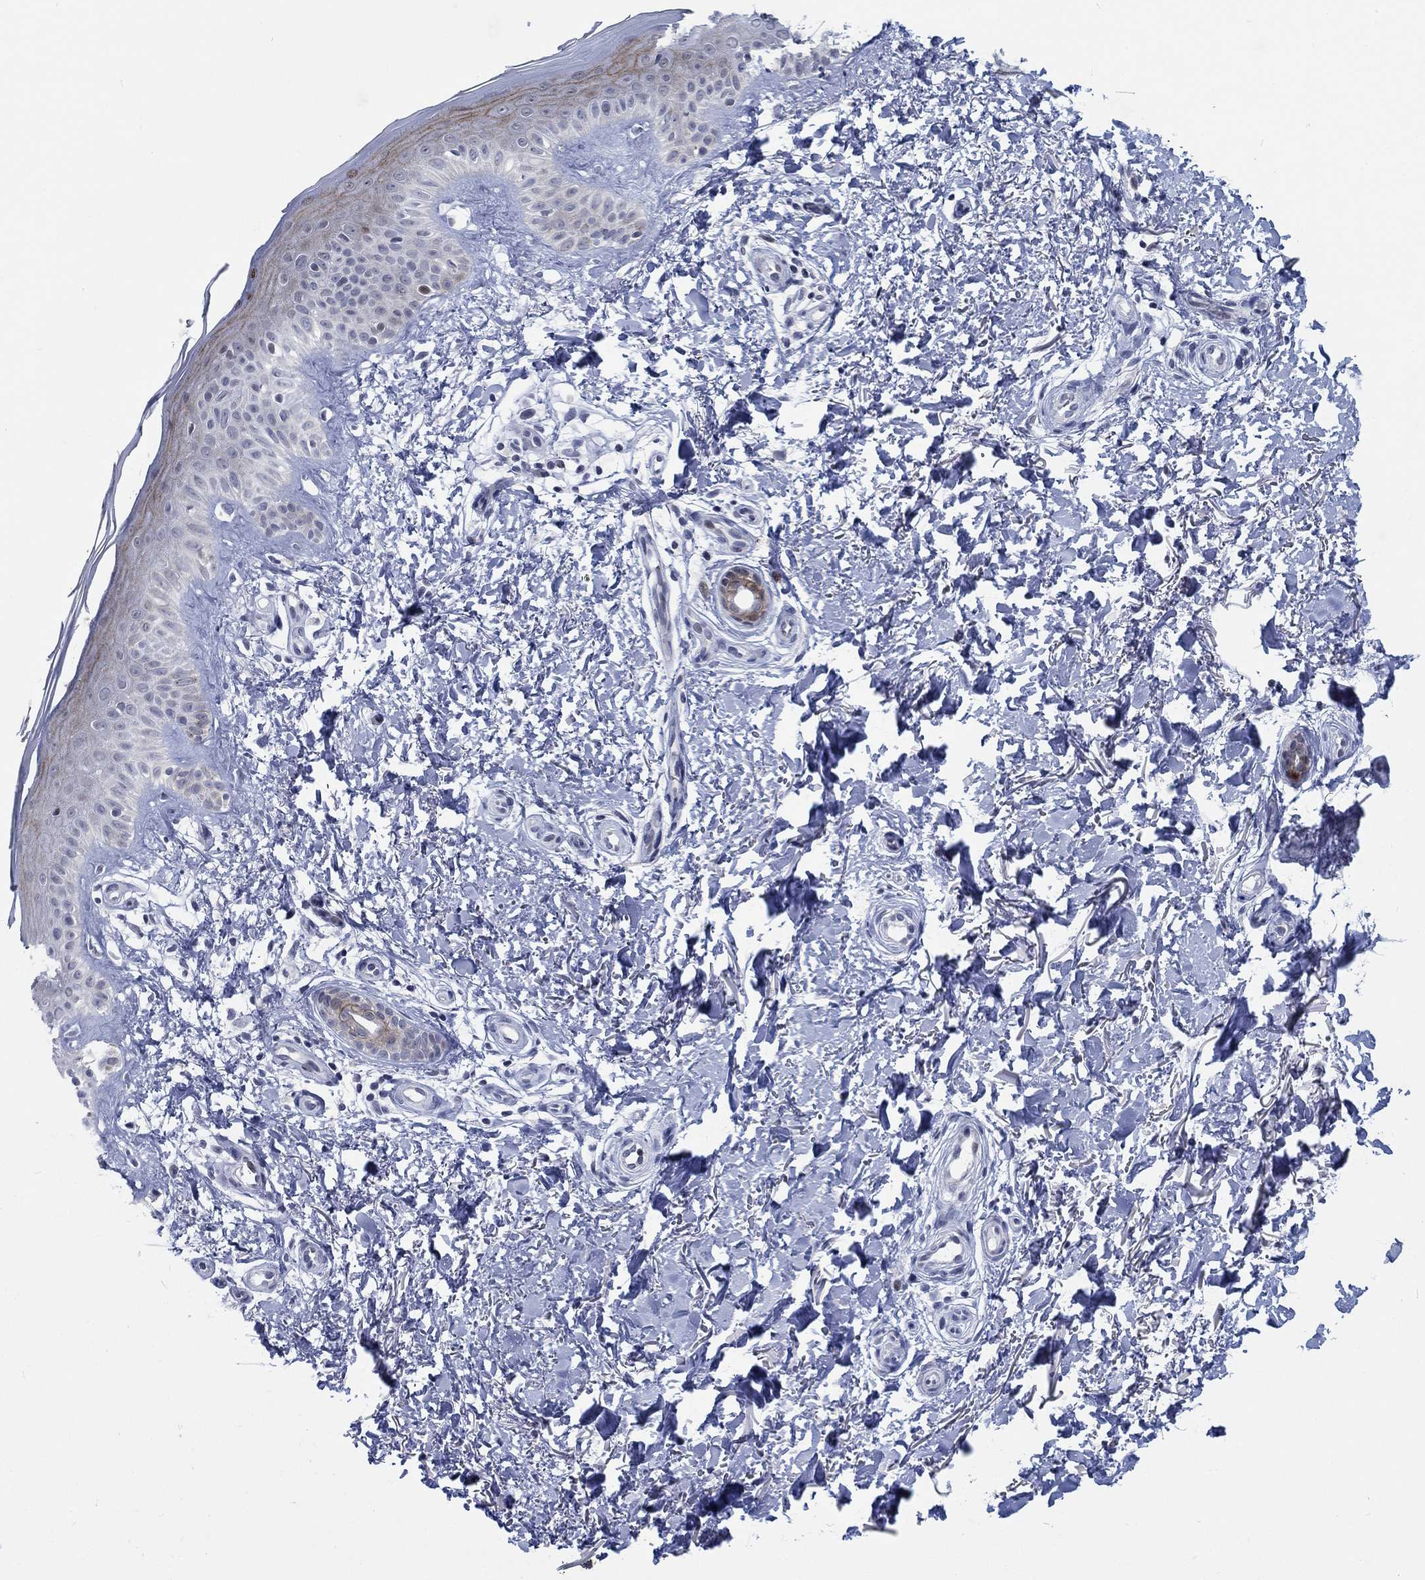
{"staining": {"intensity": "negative", "quantity": "none", "location": "none"}, "tissue": "skin", "cell_type": "Fibroblasts", "image_type": "normal", "snomed": [{"axis": "morphology", "description": "Normal tissue, NOS"}, {"axis": "morphology", "description": "Inflammation, NOS"}, {"axis": "morphology", "description": "Fibrosis, NOS"}, {"axis": "topography", "description": "Skin"}], "caption": "Immunohistochemistry of normal skin exhibits no positivity in fibroblasts. Brightfield microscopy of immunohistochemistry (IHC) stained with DAB (3,3'-diaminobenzidine) (brown) and hematoxylin (blue), captured at high magnification.", "gene": "NEU3", "patient": {"sex": "male", "age": 71}}